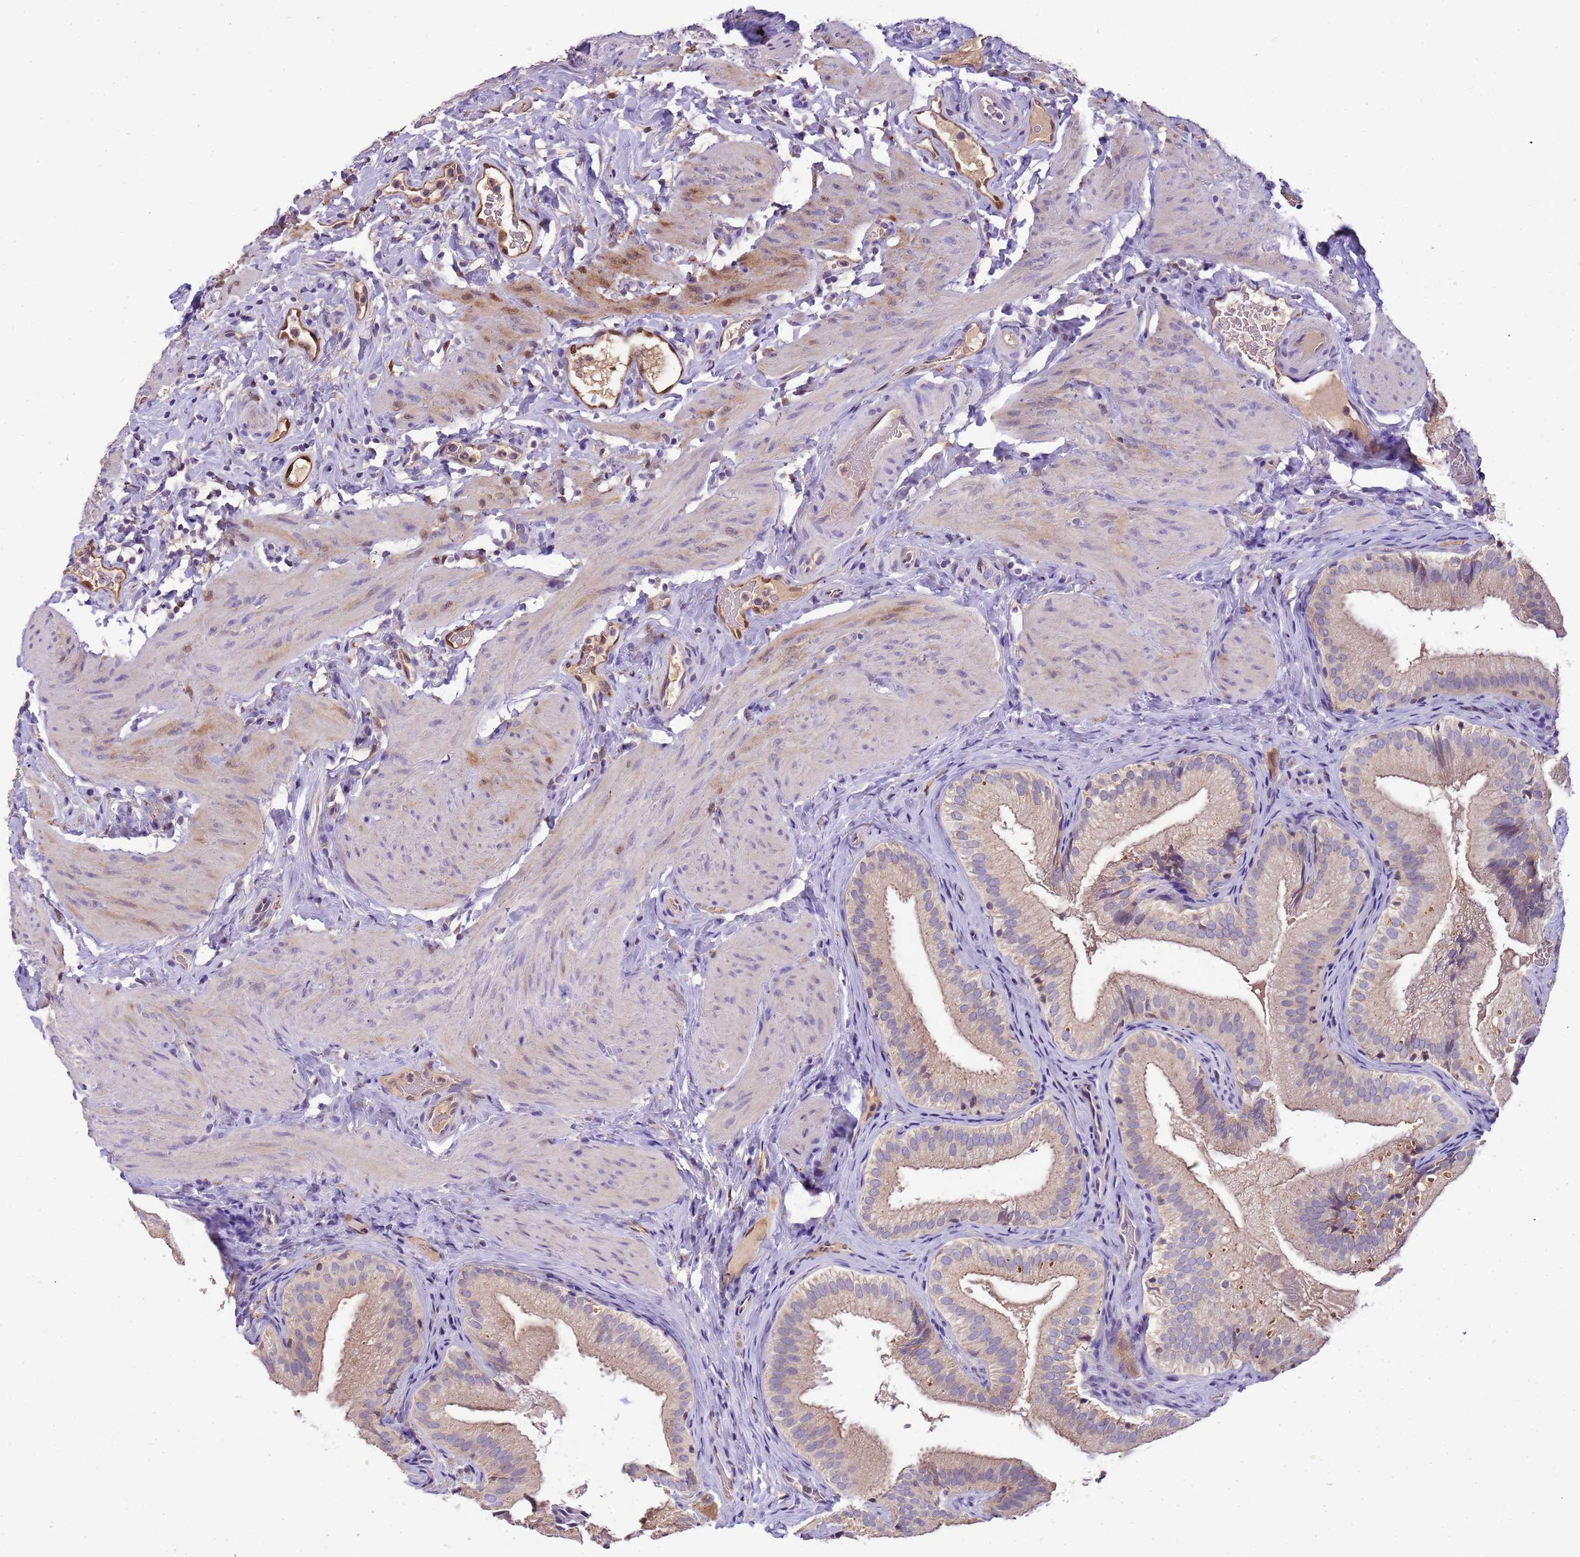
{"staining": {"intensity": "weak", "quantity": "25%-75%", "location": "cytoplasmic/membranous"}, "tissue": "gallbladder", "cell_type": "Glandular cells", "image_type": "normal", "snomed": [{"axis": "morphology", "description": "Normal tissue, NOS"}, {"axis": "topography", "description": "Gallbladder"}], "caption": "A photomicrograph of human gallbladder stained for a protein demonstrates weak cytoplasmic/membranous brown staining in glandular cells. (DAB (3,3'-diaminobenzidine) IHC with brightfield microscopy, high magnification).", "gene": "PLCXD3", "patient": {"sex": "female", "age": 30}}